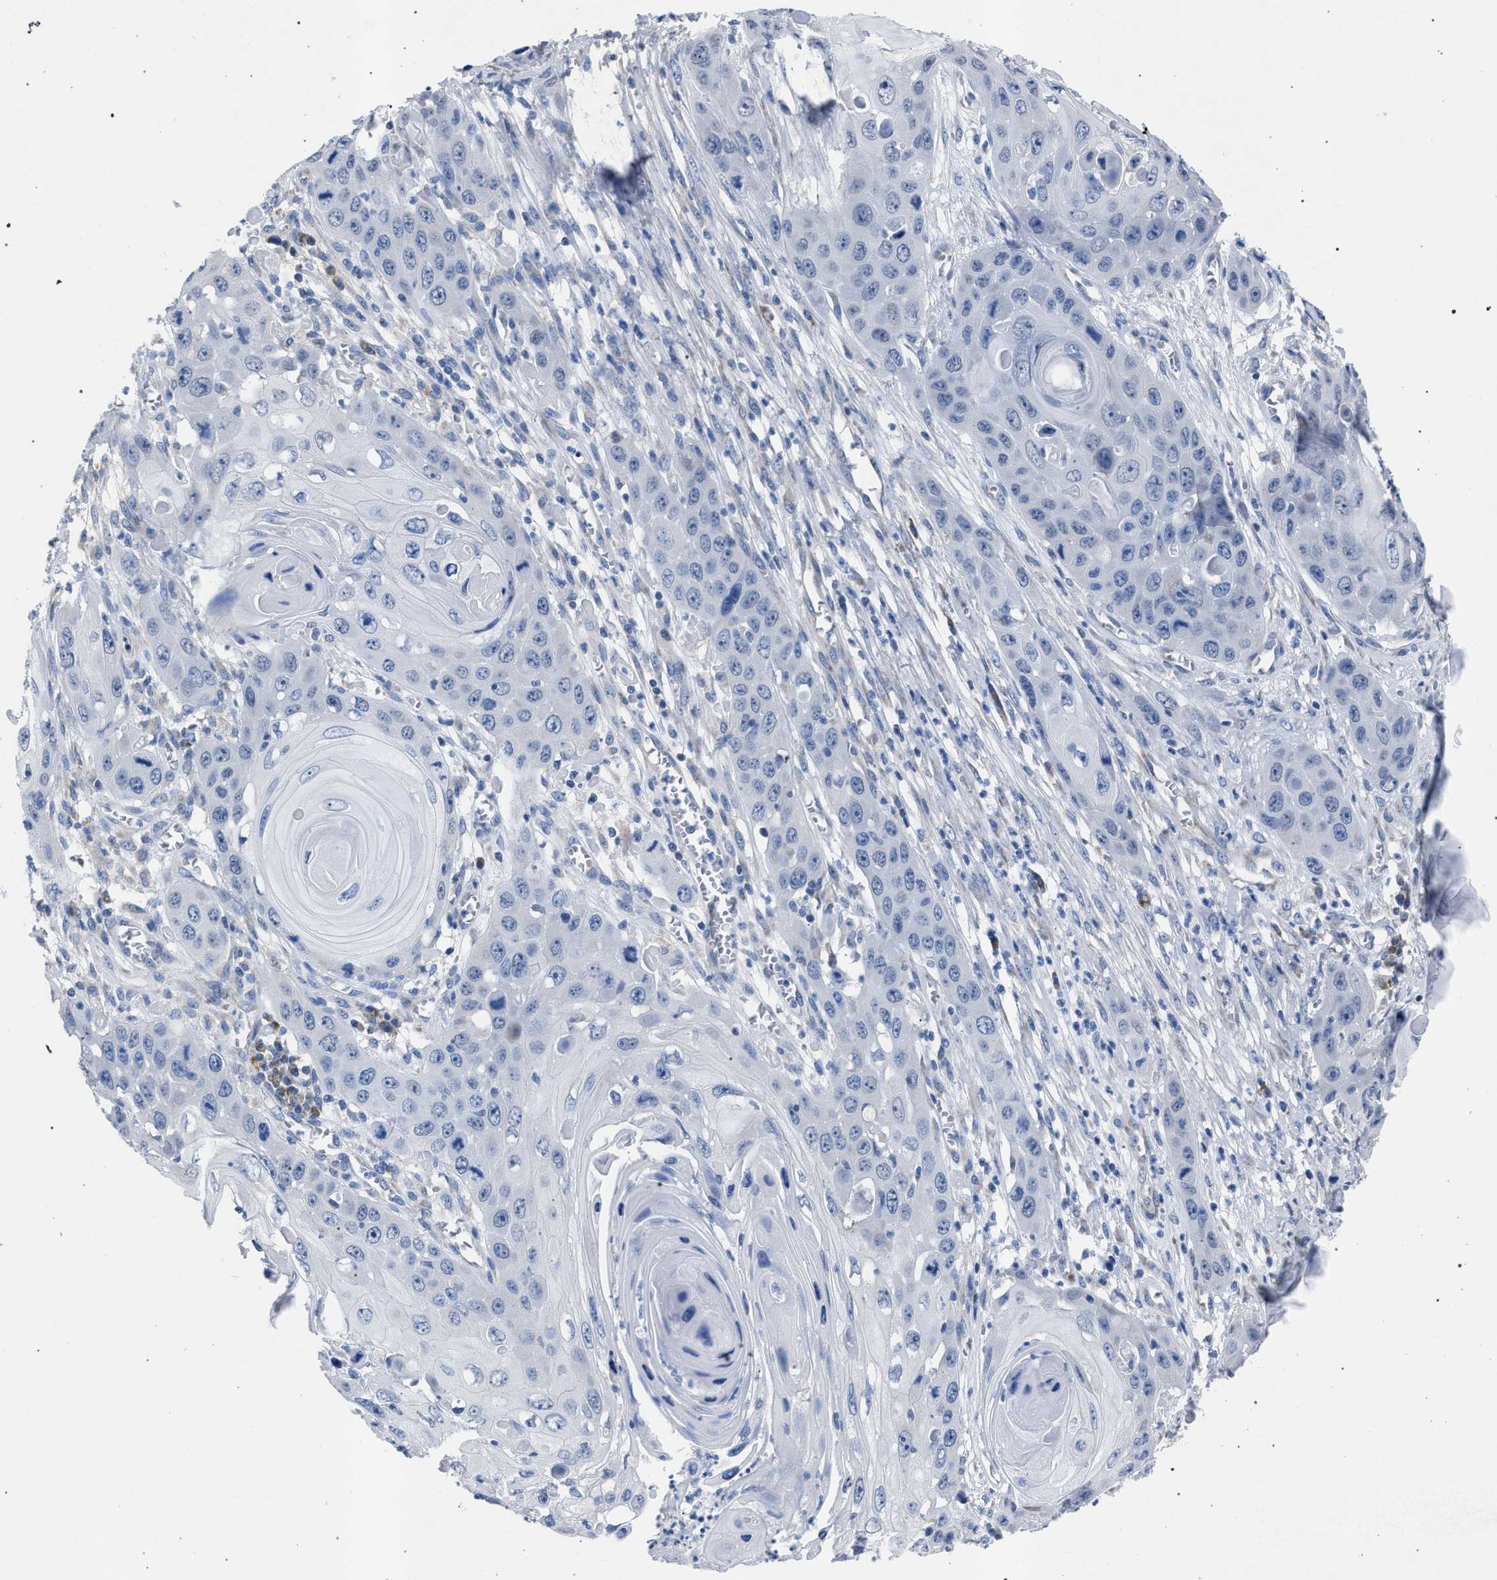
{"staining": {"intensity": "negative", "quantity": "none", "location": "none"}, "tissue": "skin cancer", "cell_type": "Tumor cells", "image_type": "cancer", "snomed": [{"axis": "morphology", "description": "Squamous cell carcinoma, NOS"}, {"axis": "topography", "description": "Skin"}], "caption": "A high-resolution micrograph shows immunohistochemistry staining of skin cancer (squamous cell carcinoma), which shows no significant staining in tumor cells.", "gene": "CRYZ", "patient": {"sex": "male", "age": 55}}